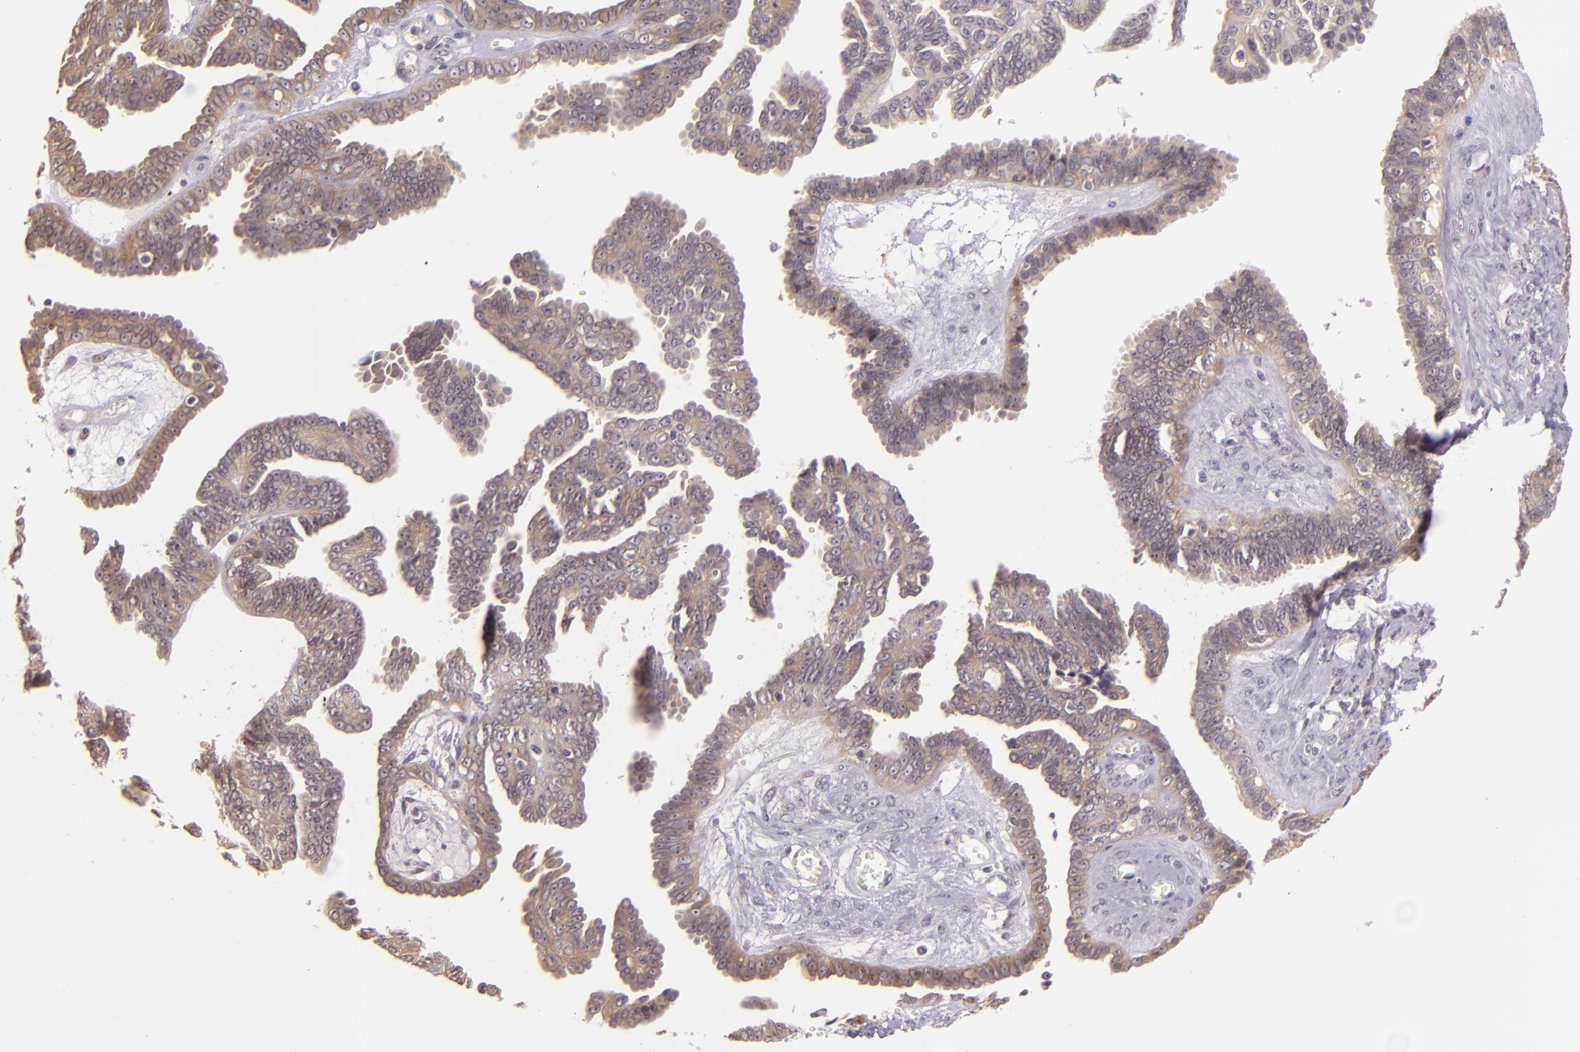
{"staining": {"intensity": "weak", "quantity": ">75%", "location": "cytoplasmic/membranous"}, "tissue": "ovarian cancer", "cell_type": "Tumor cells", "image_type": "cancer", "snomed": [{"axis": "morphology", "description": "Cystadenocarcinoma, serous, NOS"}, {"axis": "topography", "description": "Ovary"}], "caption": "IHC photomicrograph of neoplastic tissue: ovarian serous cystadenocarcinoma stained using immunohistochemistry shows low levels of weak protein expression localized specifically in the cytoplasmic/membranous of tumor cells, appearing as a cytoplasmic/membranous brown color.", "gene": "ARMH4", "patient": {"sex": "female", "age": 71}}